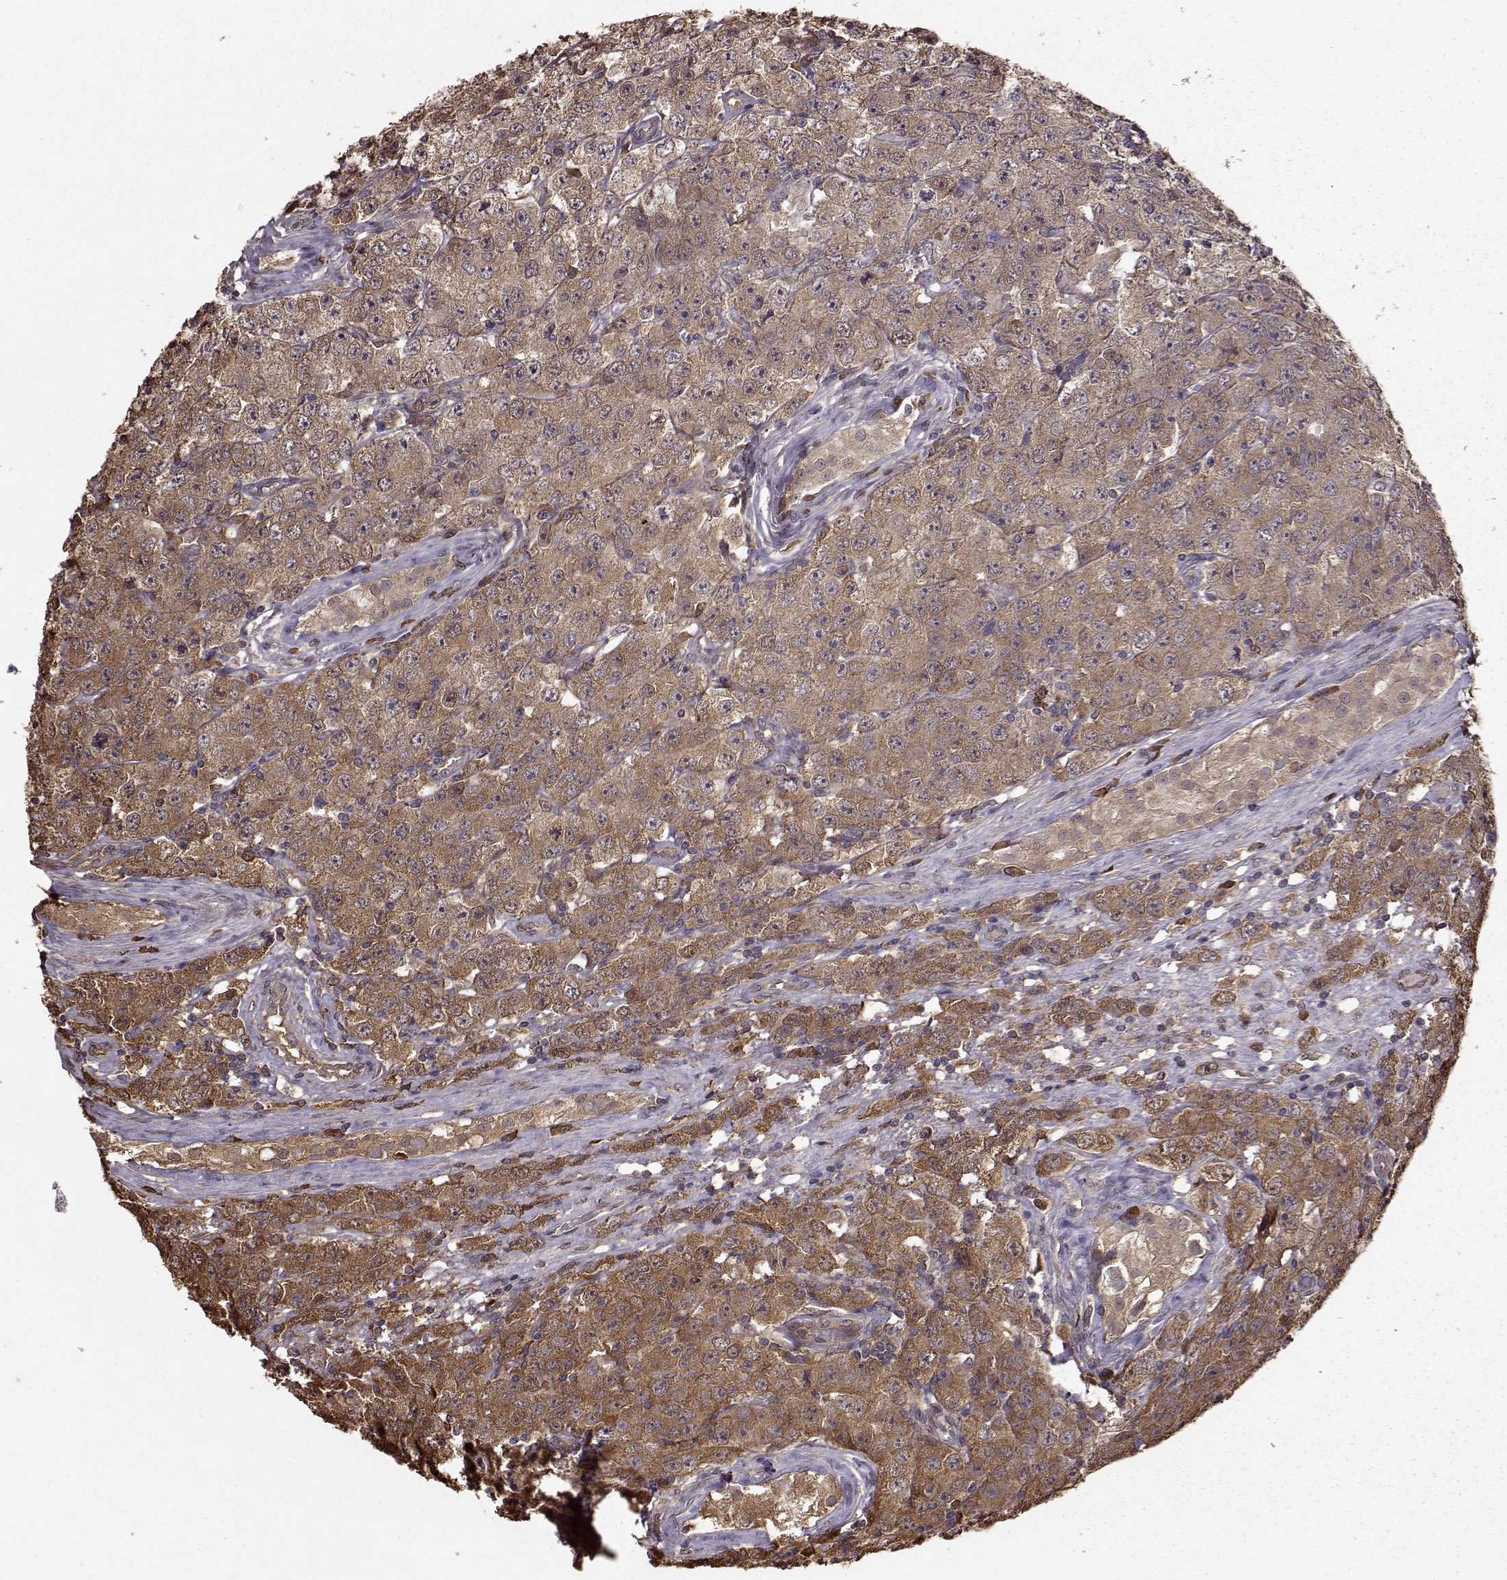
{"staining": {"intensity": "strong", "quantity": "25%-75%", "location": "cytoplasmic/membranous"}, "tissue": "testis cancer", "cell_type": "Tumor cells", "image_type": "cancer", "snomed": [{"axis": "morphology", "description": "Seminoma, NOS"}, {"axis": "topography", "description": "Testis"}], "caption": "Brown immunohistochemical staining in seminoma (testis) shows strong cytoplasmic/membranous positivity in about 25%-75% of tumor cells.", "gene": "NME1-NME2", "patient": {"sex": "male", "age": 52}}